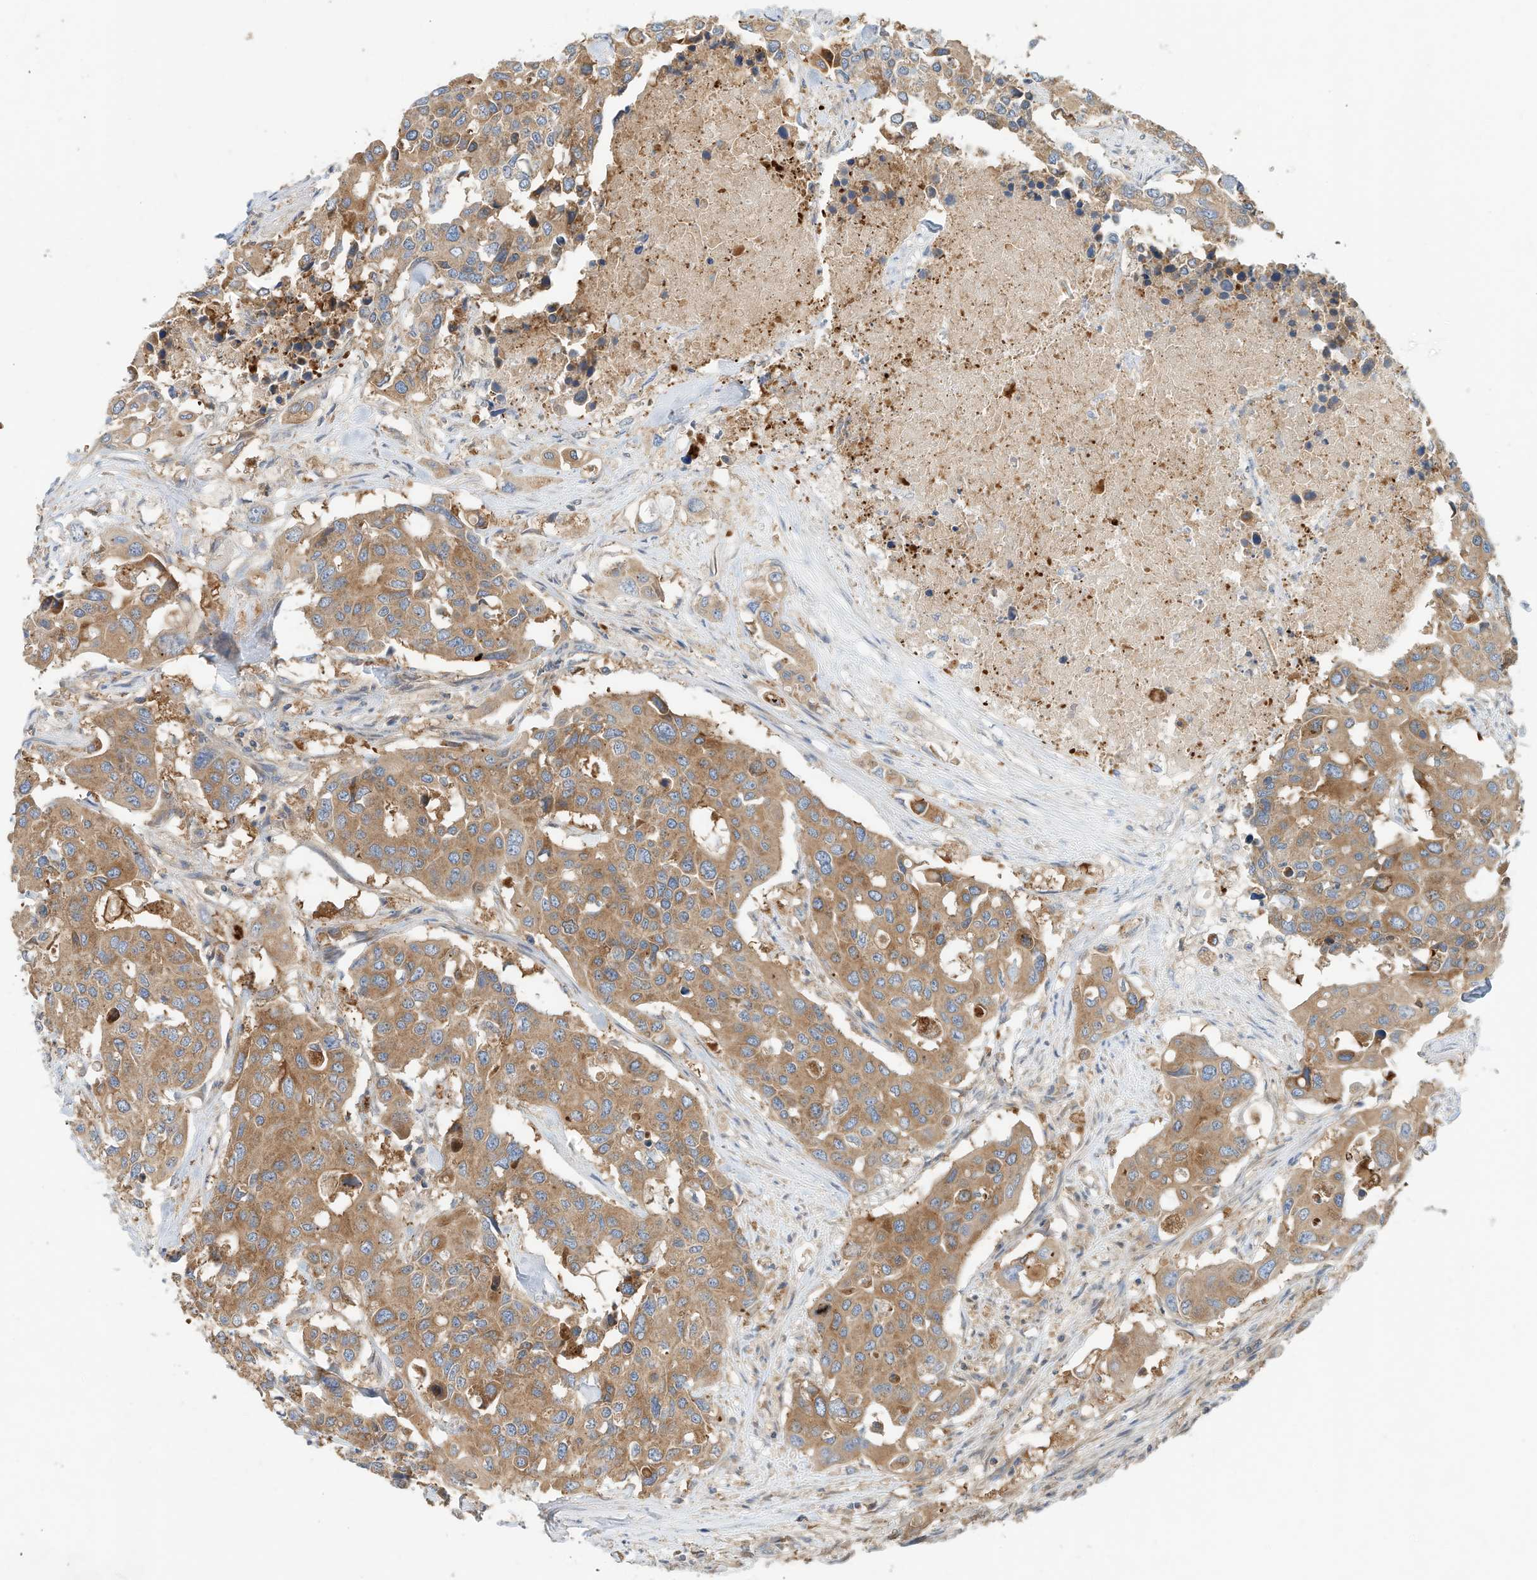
{"staining": {"intensity": "moderate", "quantity": ">75%", "location": "cytoplasmic/membranous"}, "tissue": "colorectal cancer", "cell_type": "Tumor cells", "image_type": "cancer", "snomed": [{"axis": "morphology", "description": "Adenocarcinoma, NOS"}, {"axis": "topography", "description": "Colon"}], "caption": "The micrograph shows staining of colorectal cancer, revealing moderate cytoplasmic/membranous protein positivity (brown color) within tumor cells.", "gene": "CPAMD8", "patient": {"sex": "male", "age": 77}}